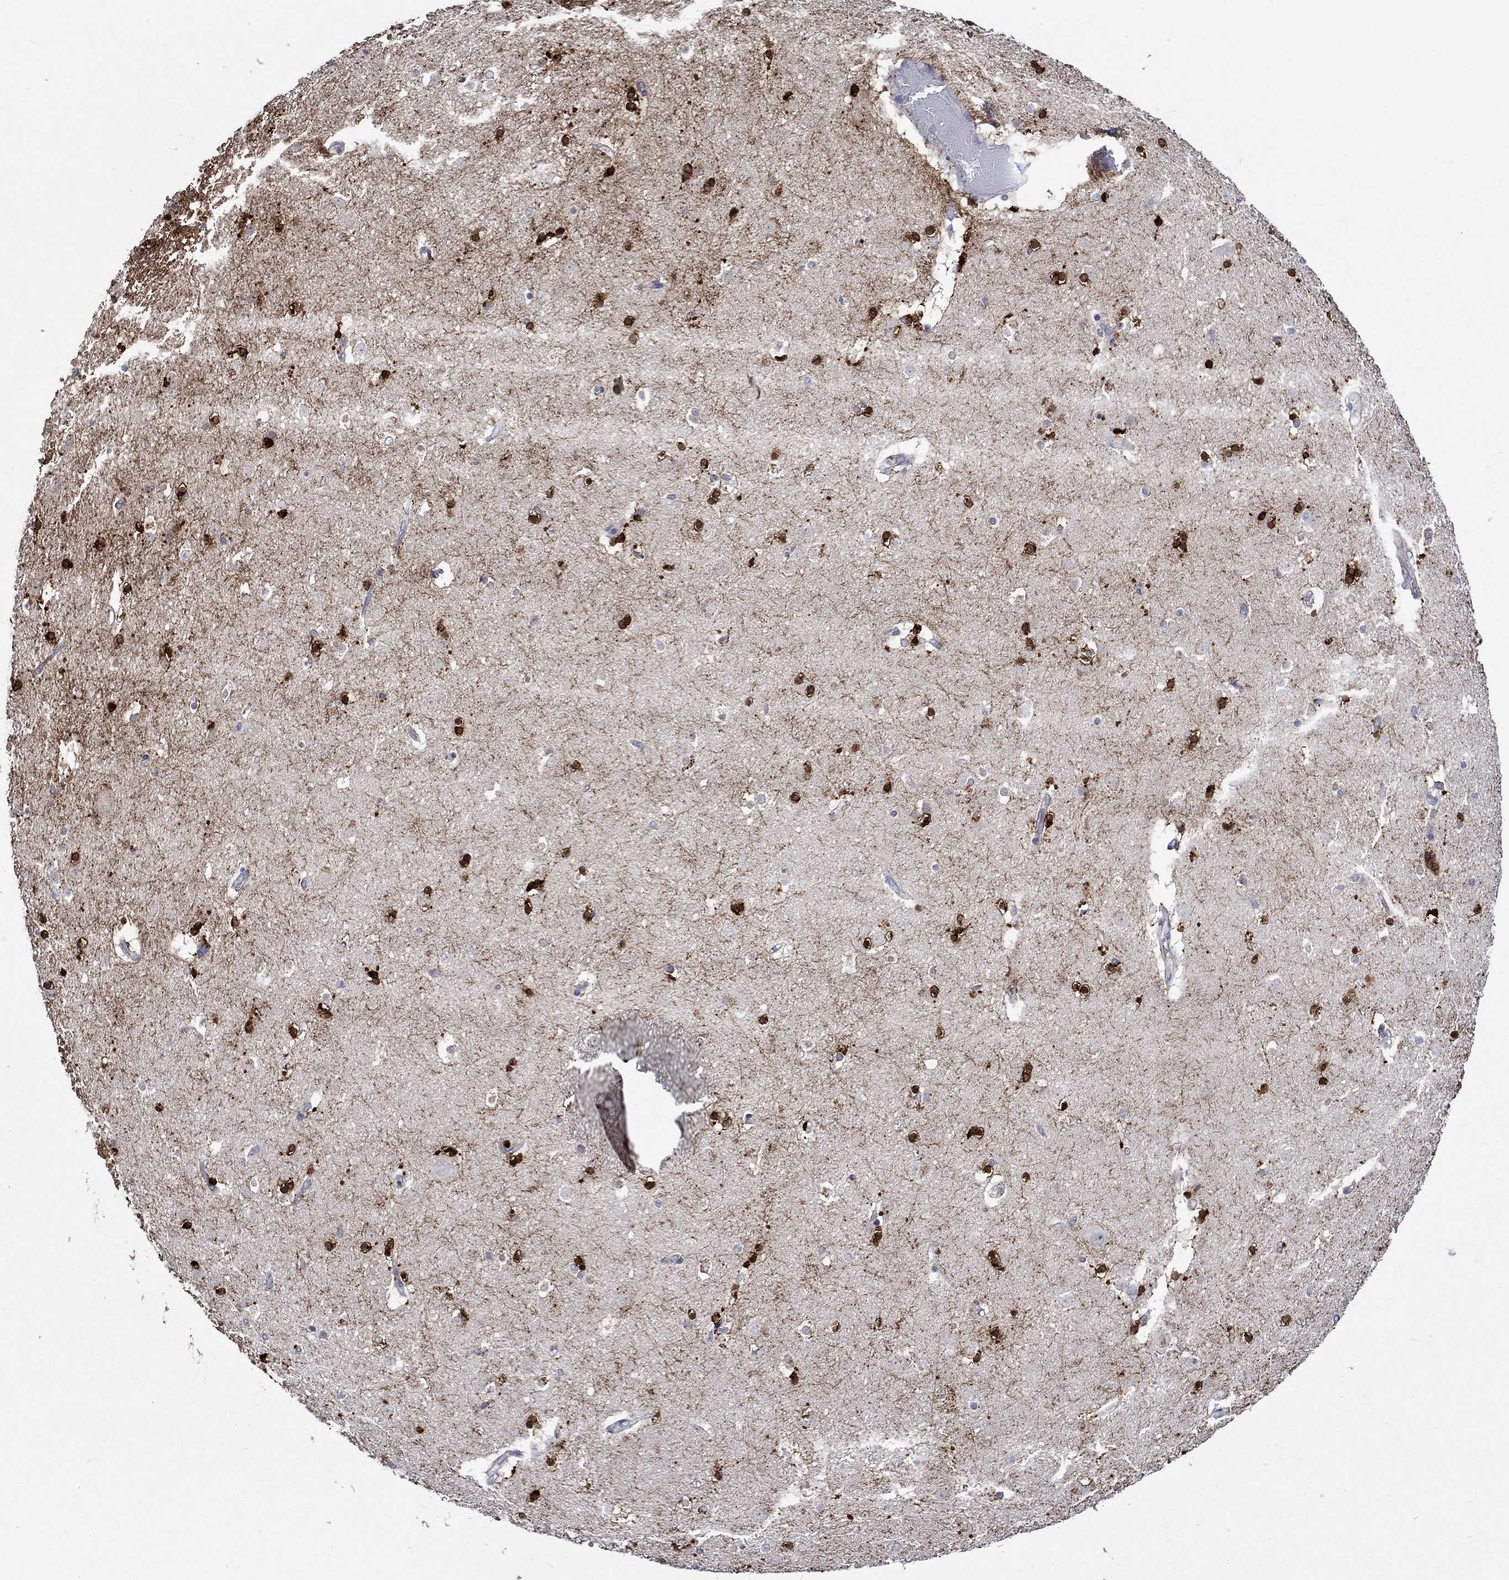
{"staining": {"intensity": "strong", "quantity": "25%-75%", "location": "cytoplasmic/membranous"}, "tissue": "caudate", "cell_type": "Glial cells", "image_type": "normal", "snomed": [{"axis": "morphology", "description": "Normal tissue, NOS"}, {"axis": "topography", "description": "Lateral ventricle wall"}], "caption": "Immunohistochemistry micrograph of benign caudate stained for a protein (brown), which demonstrates high levels of strong cytoplasmic/membranous expression in about 25%-75% of glial cells.", "gene": "CRYAB", "patient": {"sex": "male", "age": 51}}